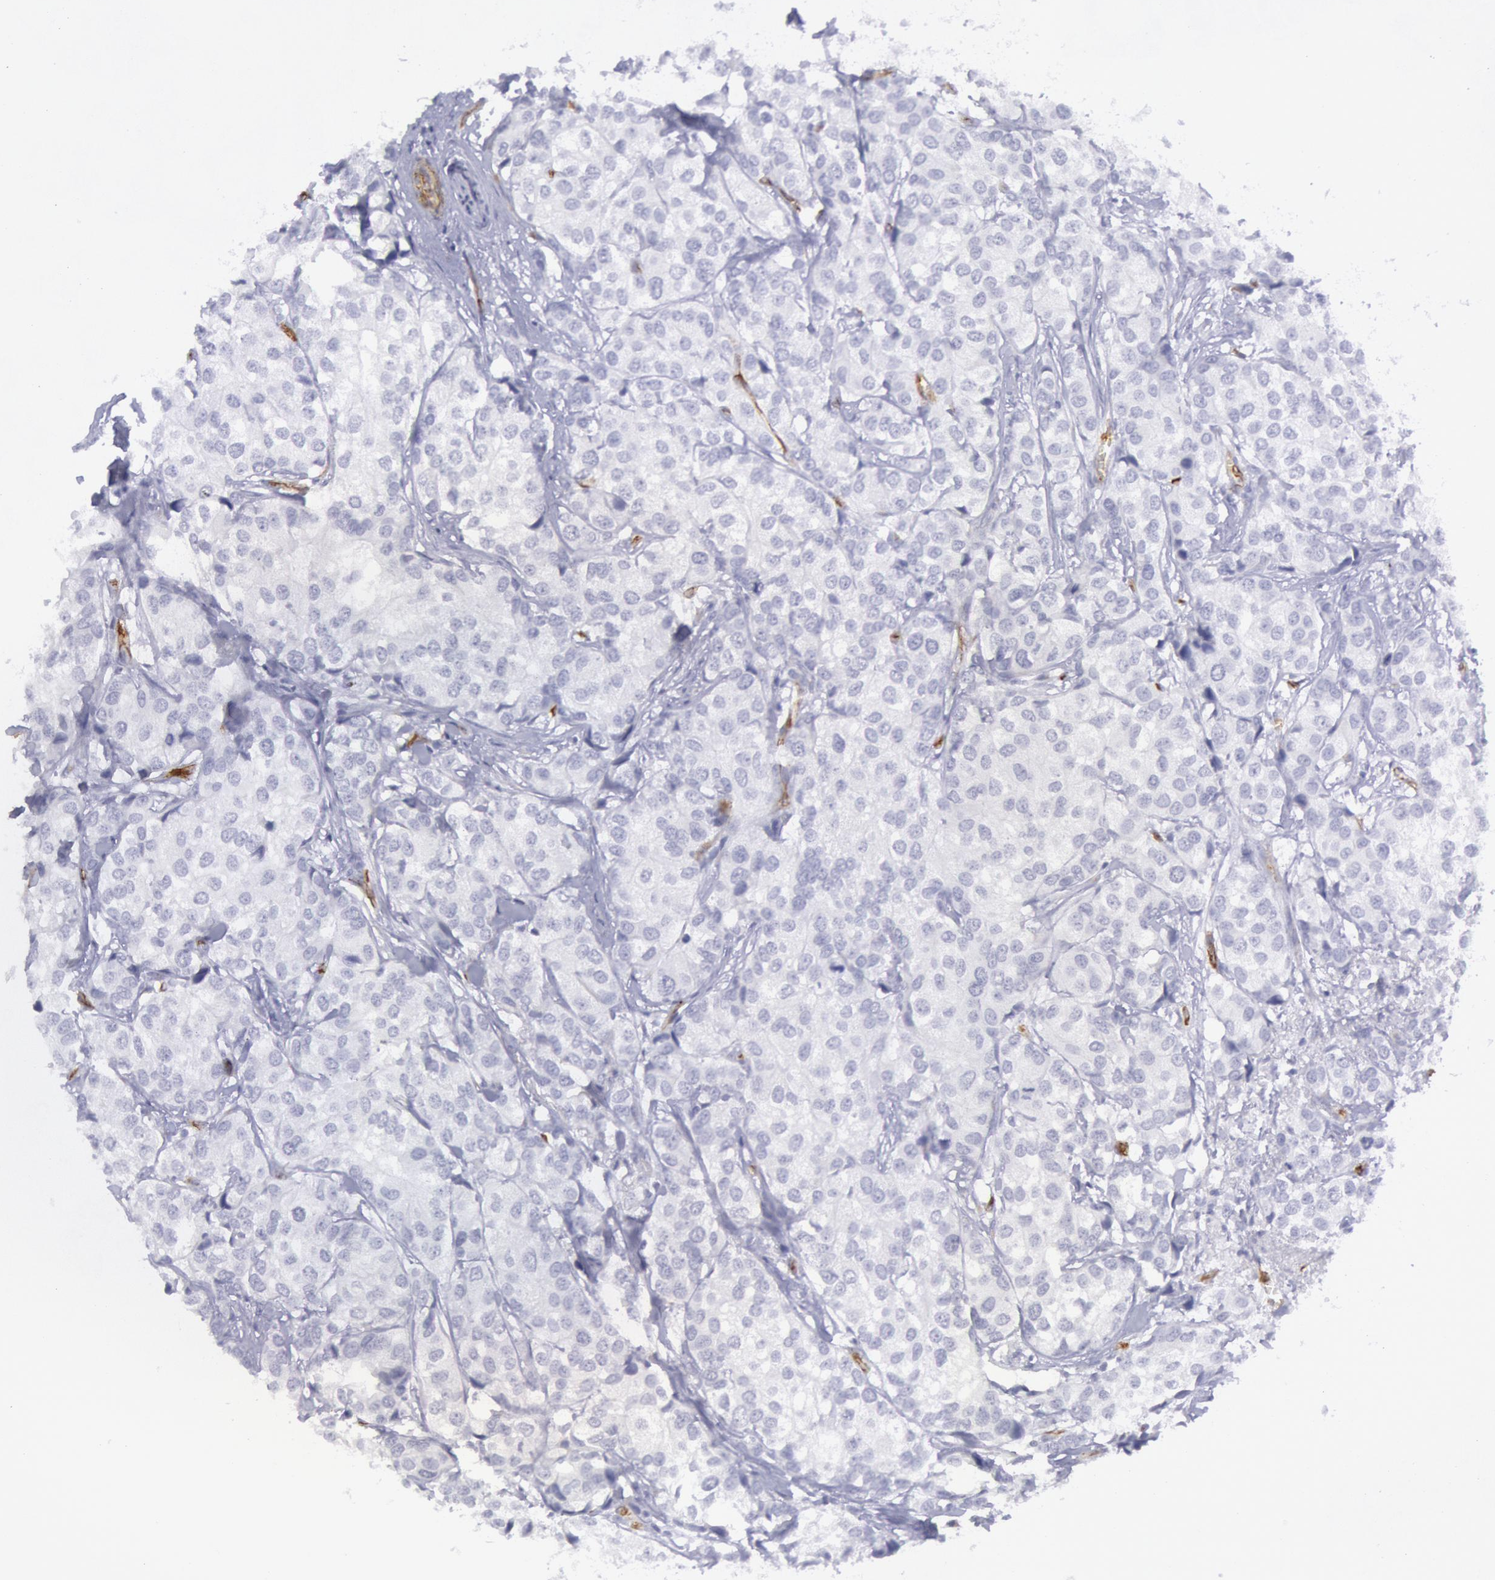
{"staining": {"intensity": "negative", "quantity": "none", "location": "none"}, "tissue": "breast cancer", "cell_type": "Tumor cells", "image_type": "cancer", "snomed": [{"axis": "morphology", "description": "Duct carcinoma"}, {"axis": "topography", "description": "Breast"}], "caption": "Micrograph shows no protein expression in tumor cells of breast cancer tissue.", "gene": "CDH13", "patient": {"sex": "female", "age": 68}}